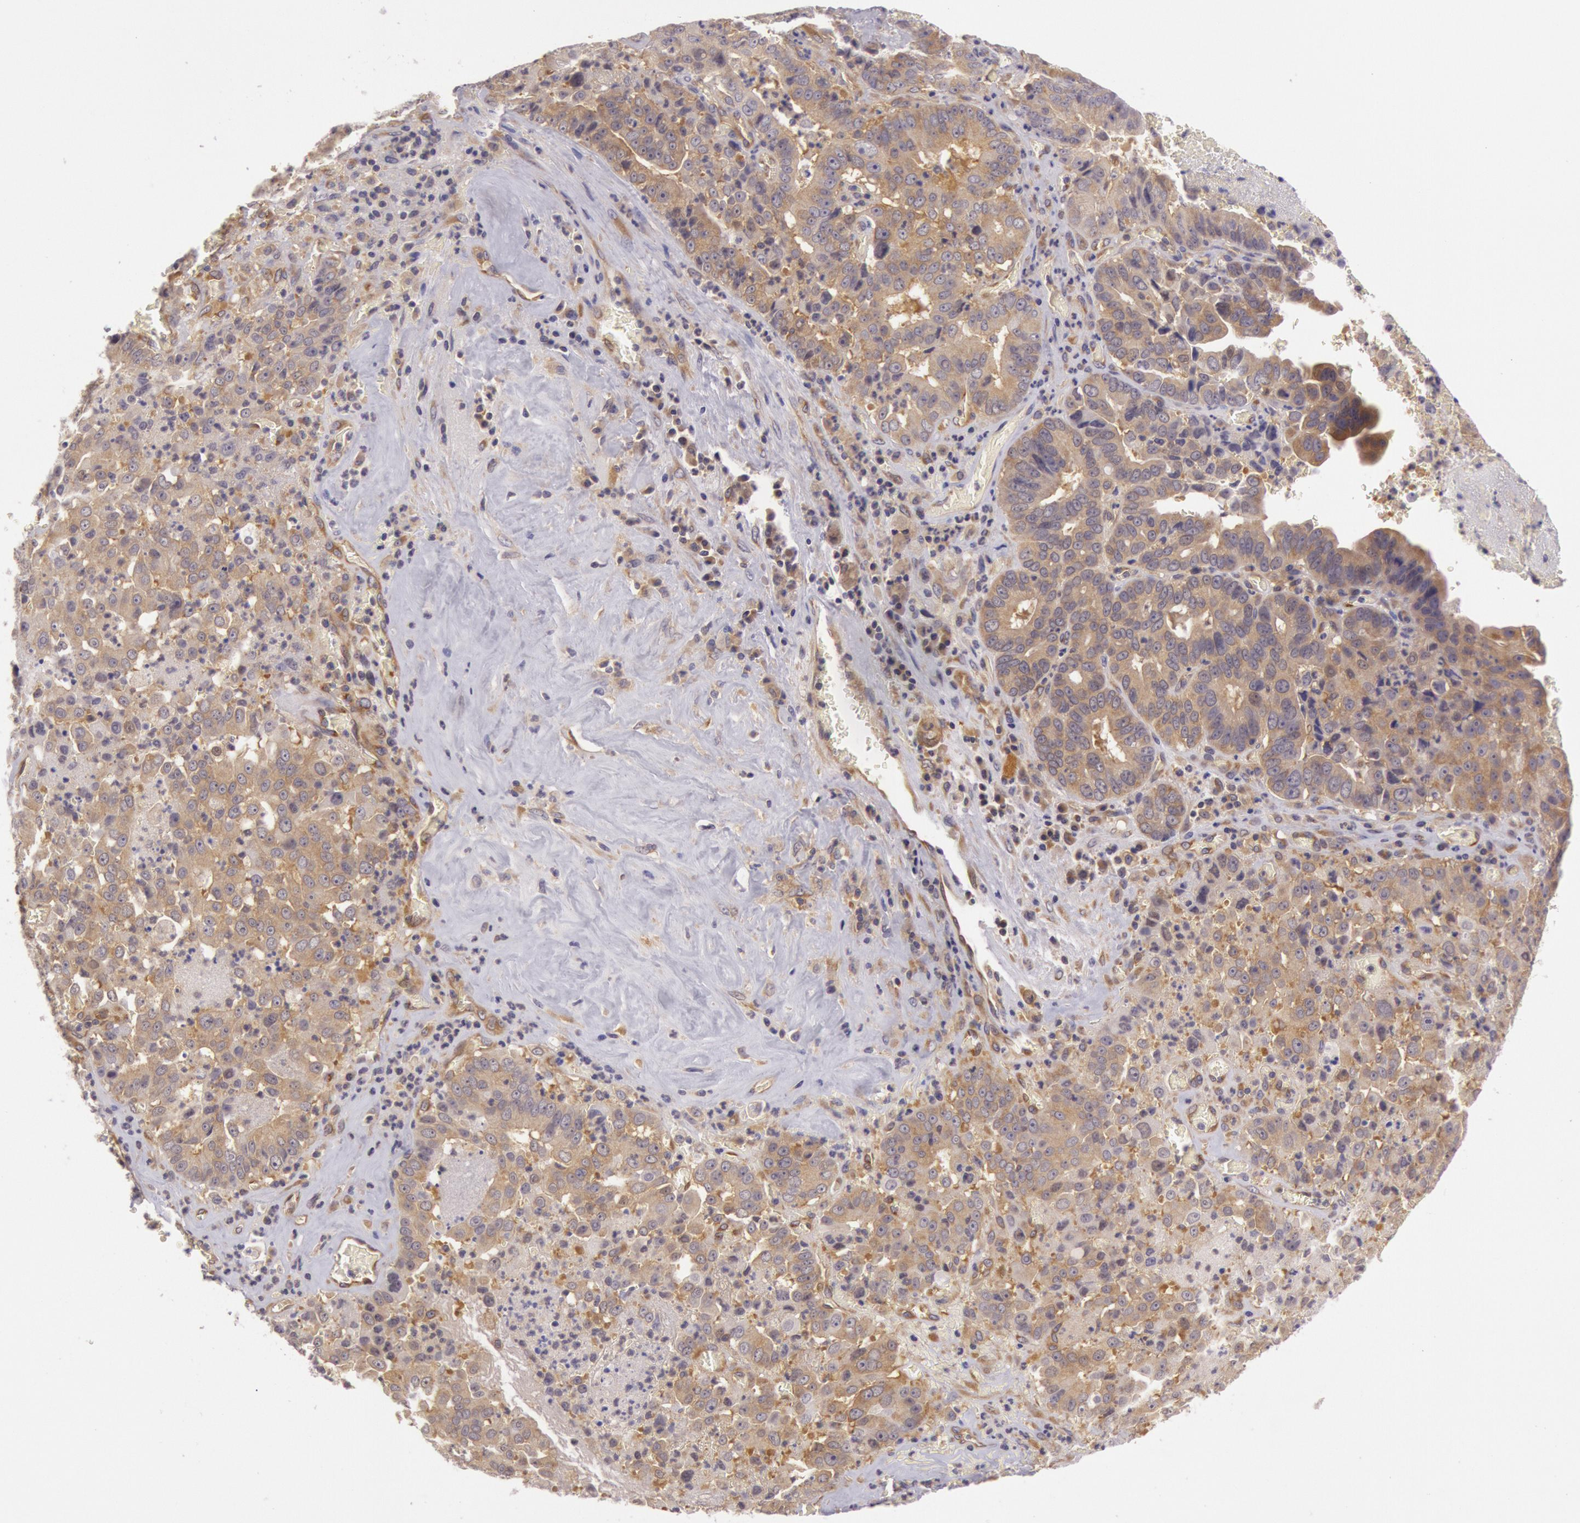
{"staining": {"intensity": "moderate", "quantity": ">75%", "location": "cytoplasmic/membranous"}, "tissue": "liver cancer", "cell_type": "Tumor cells", "image_type": "cancer", "snomed": [{"axis": "morphology", "description": "Cholangiocarcinoma"}, {"axis": "topography", "description": "Liver"}], "caption": "A medium amount of moderate cytoplasmic/membranous expression is appreciated in approximately >75% of tumor cells in liver cholangiocarcinoma tissue. Immunohistochemistry stains the protein in brown and the nuclei are stained blue.", "gene": "CHUK", "patient": {"sex": "female", "age": 79}}